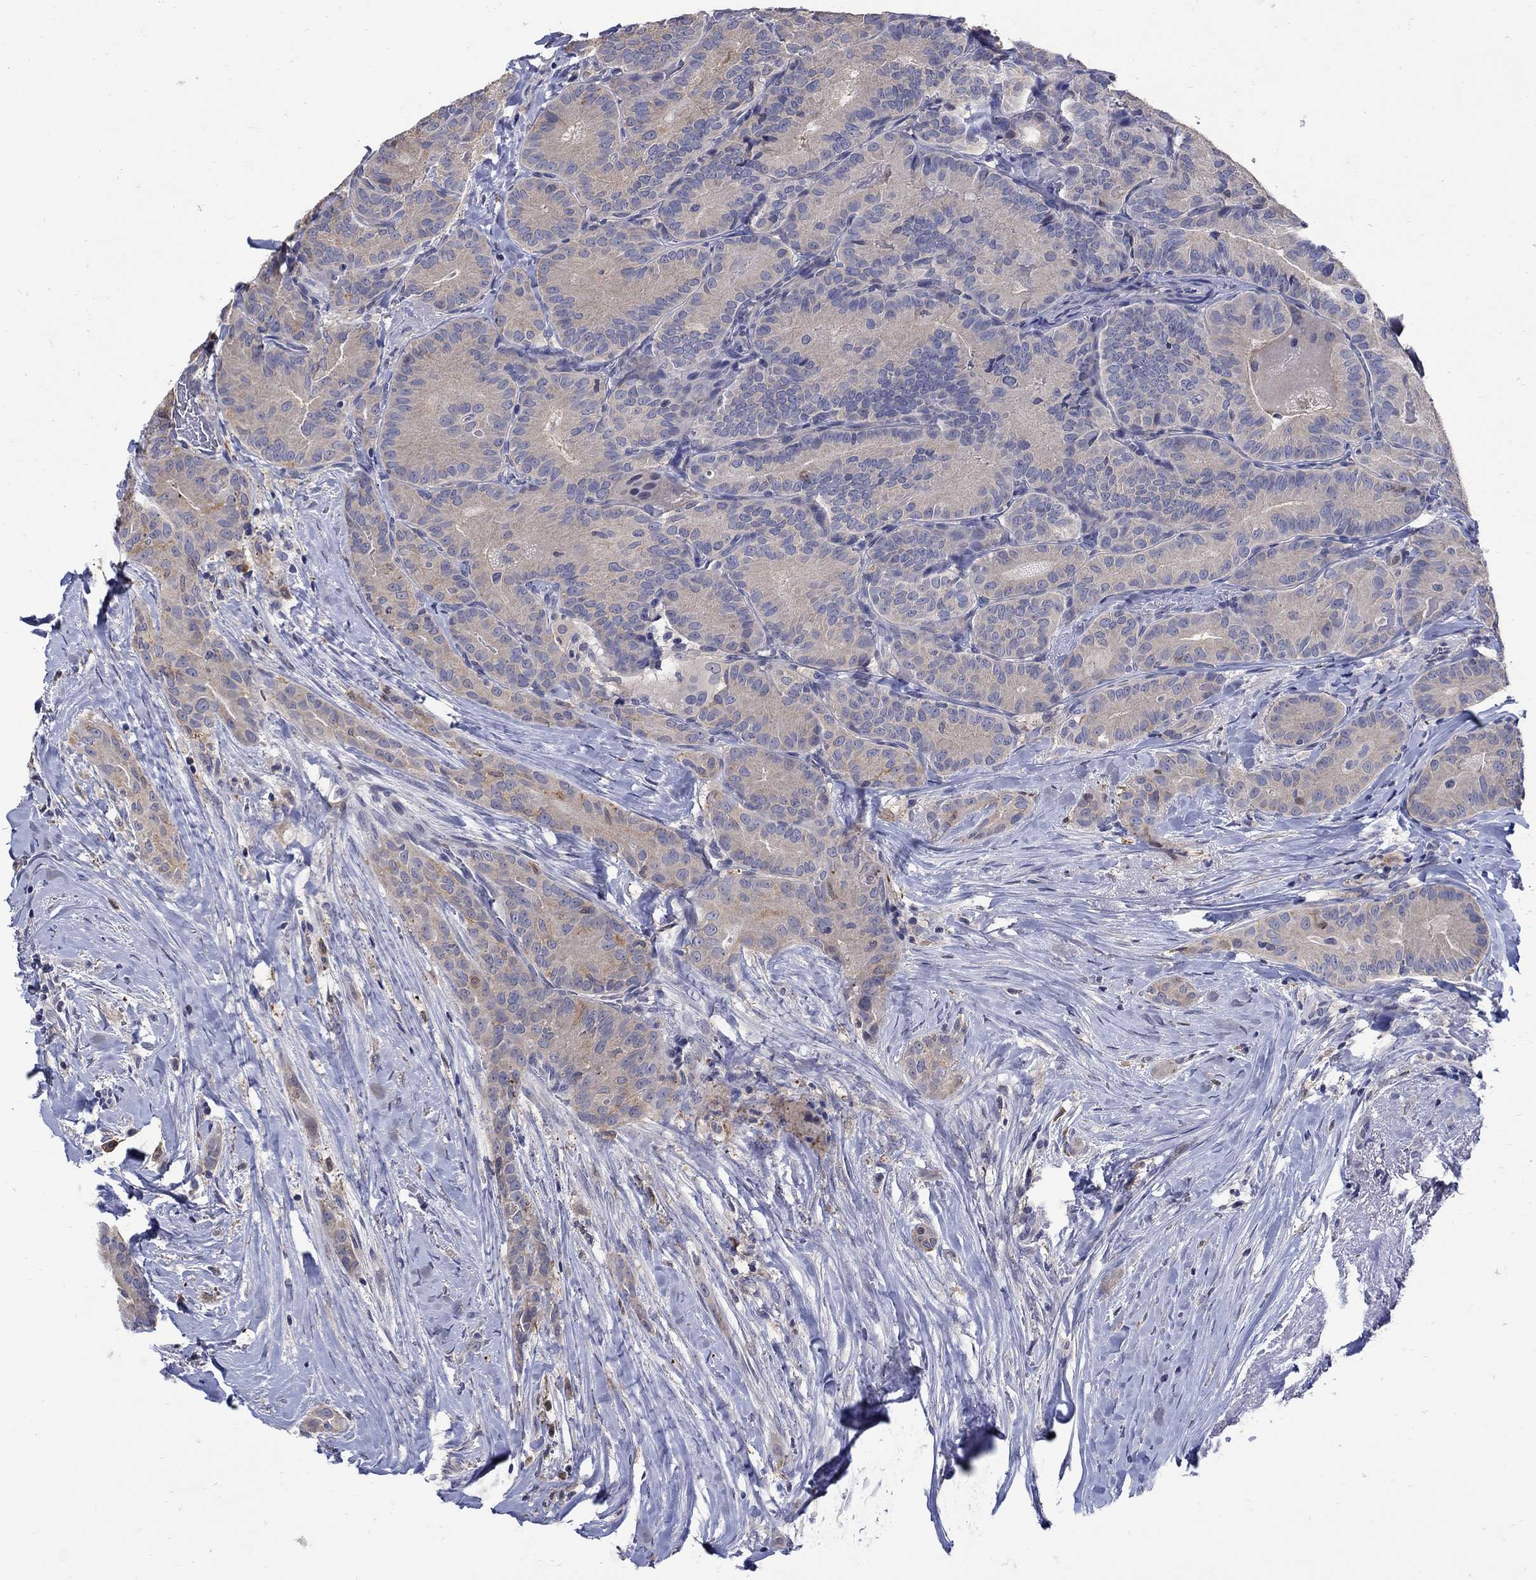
{"staining": {"intensity": "negative", "quantity": "none", "location": "none"}, "tissue": "thyroid cancer", "cell_type": "Tumor cells", "image_type": "cancer", "snomed": [{"axis": "morphology", "description": "Papillary adenocarcinoma, NOS"}, {"axis": "topography", "description": "Thyroid gland"}], "caption": "This is a photomicrograph of immunohistochemistry staining of papillary adenocarcinoma (thyroid), which shows no staining in tumor cells. (DAB immunohistochemistry, high magnification).", "gene": "CETN1", "patient": {"sex": "male", "age": 61}}